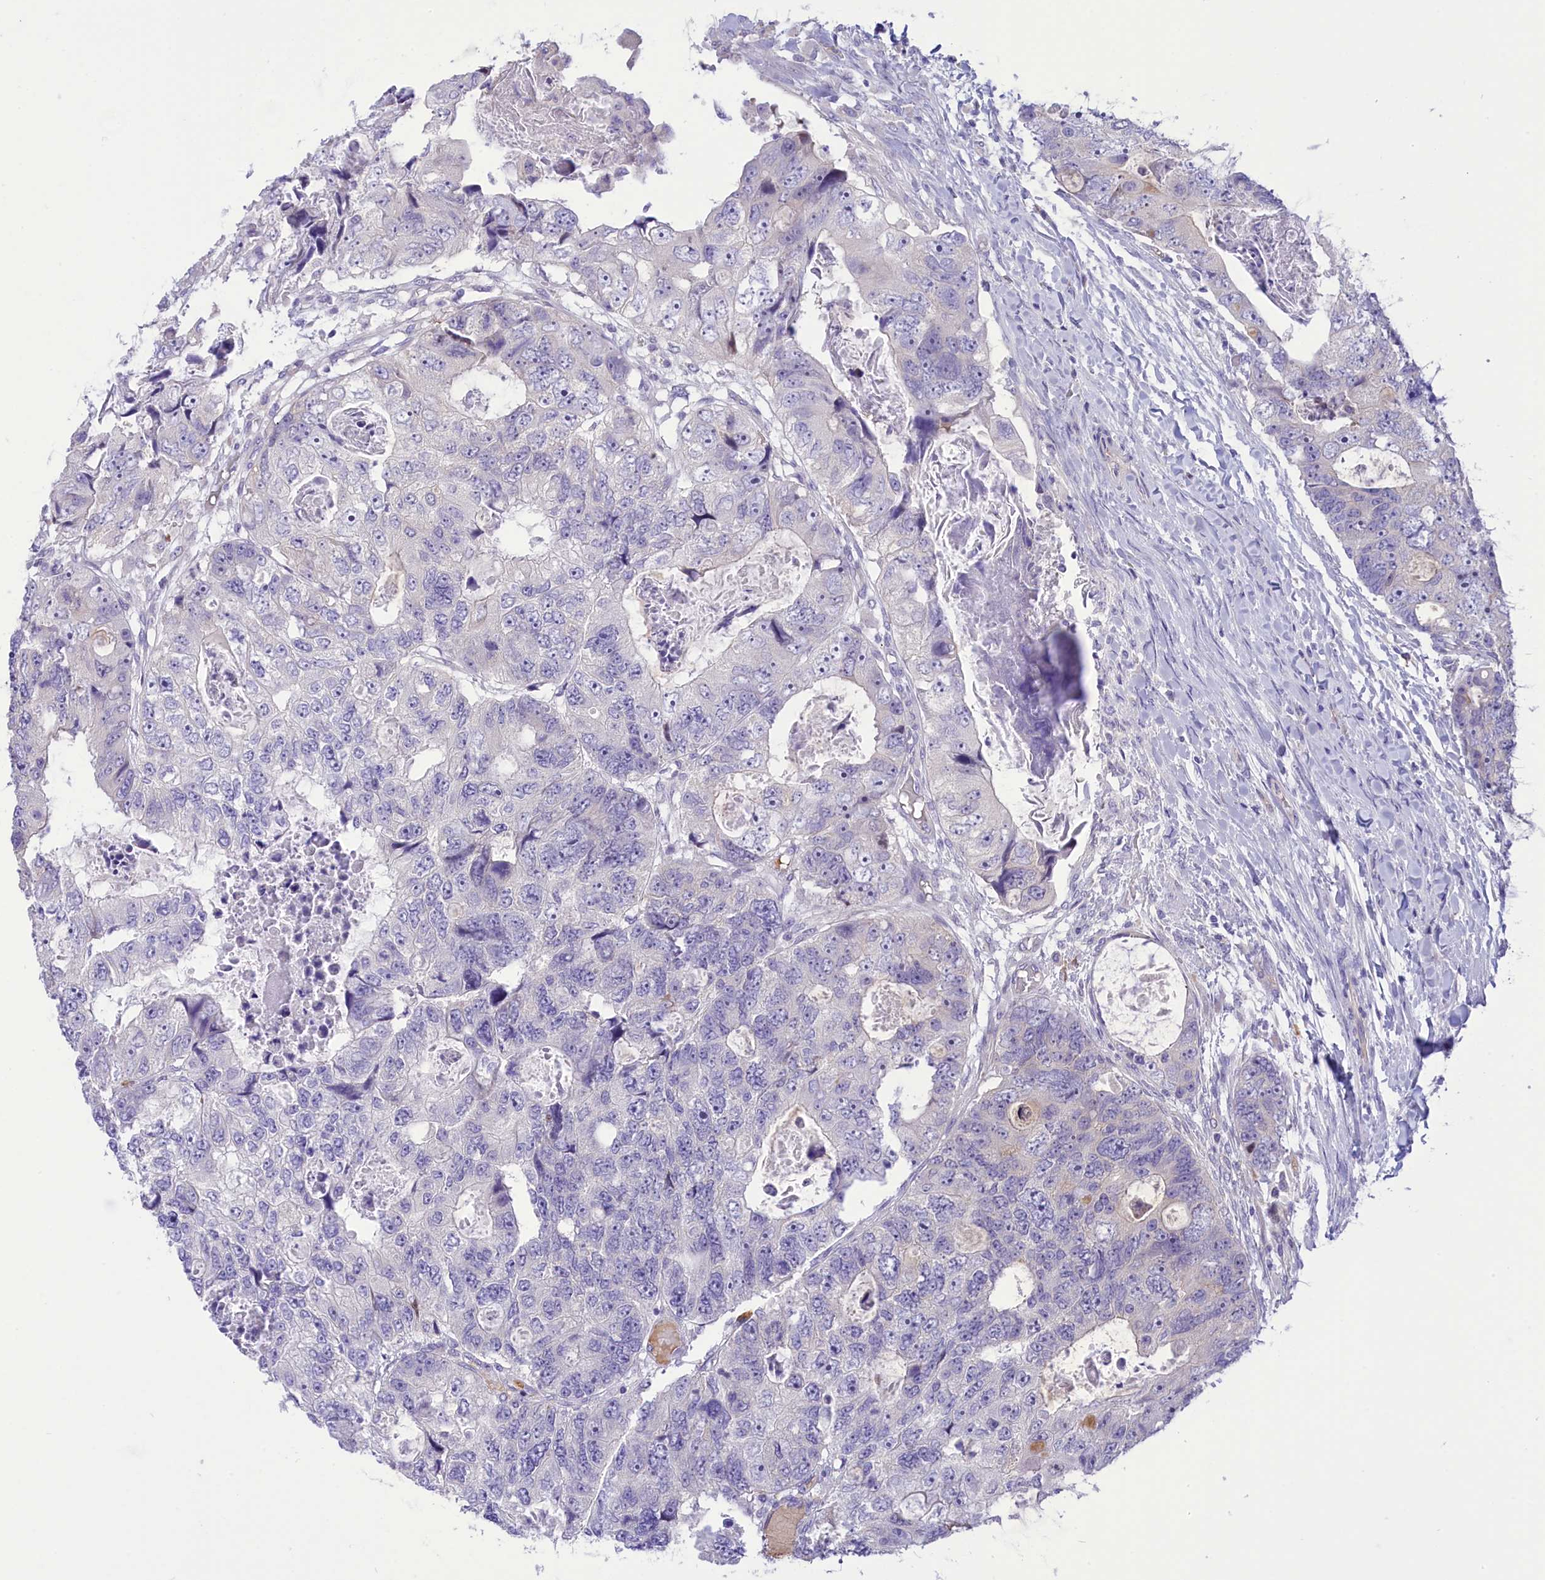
{"staining": {"intensity": "negative", "quantity": "none", "location": "none"}, "tissue": "colorectal cancer", "cell_type": "Tumor cells", "image_type": "cancer", "snomed": [{"axis": "morphology", "description": "Adenocarcinoma, NOS"}, {"axis": "topography", "description": "Rectum"}], "caption": "DAB immunohistochemical staining of colorectal cancer reveals no significant expression in tumor cells.", "gene": "DCAF16", "patient": {"sex": "male", "age": 59}}